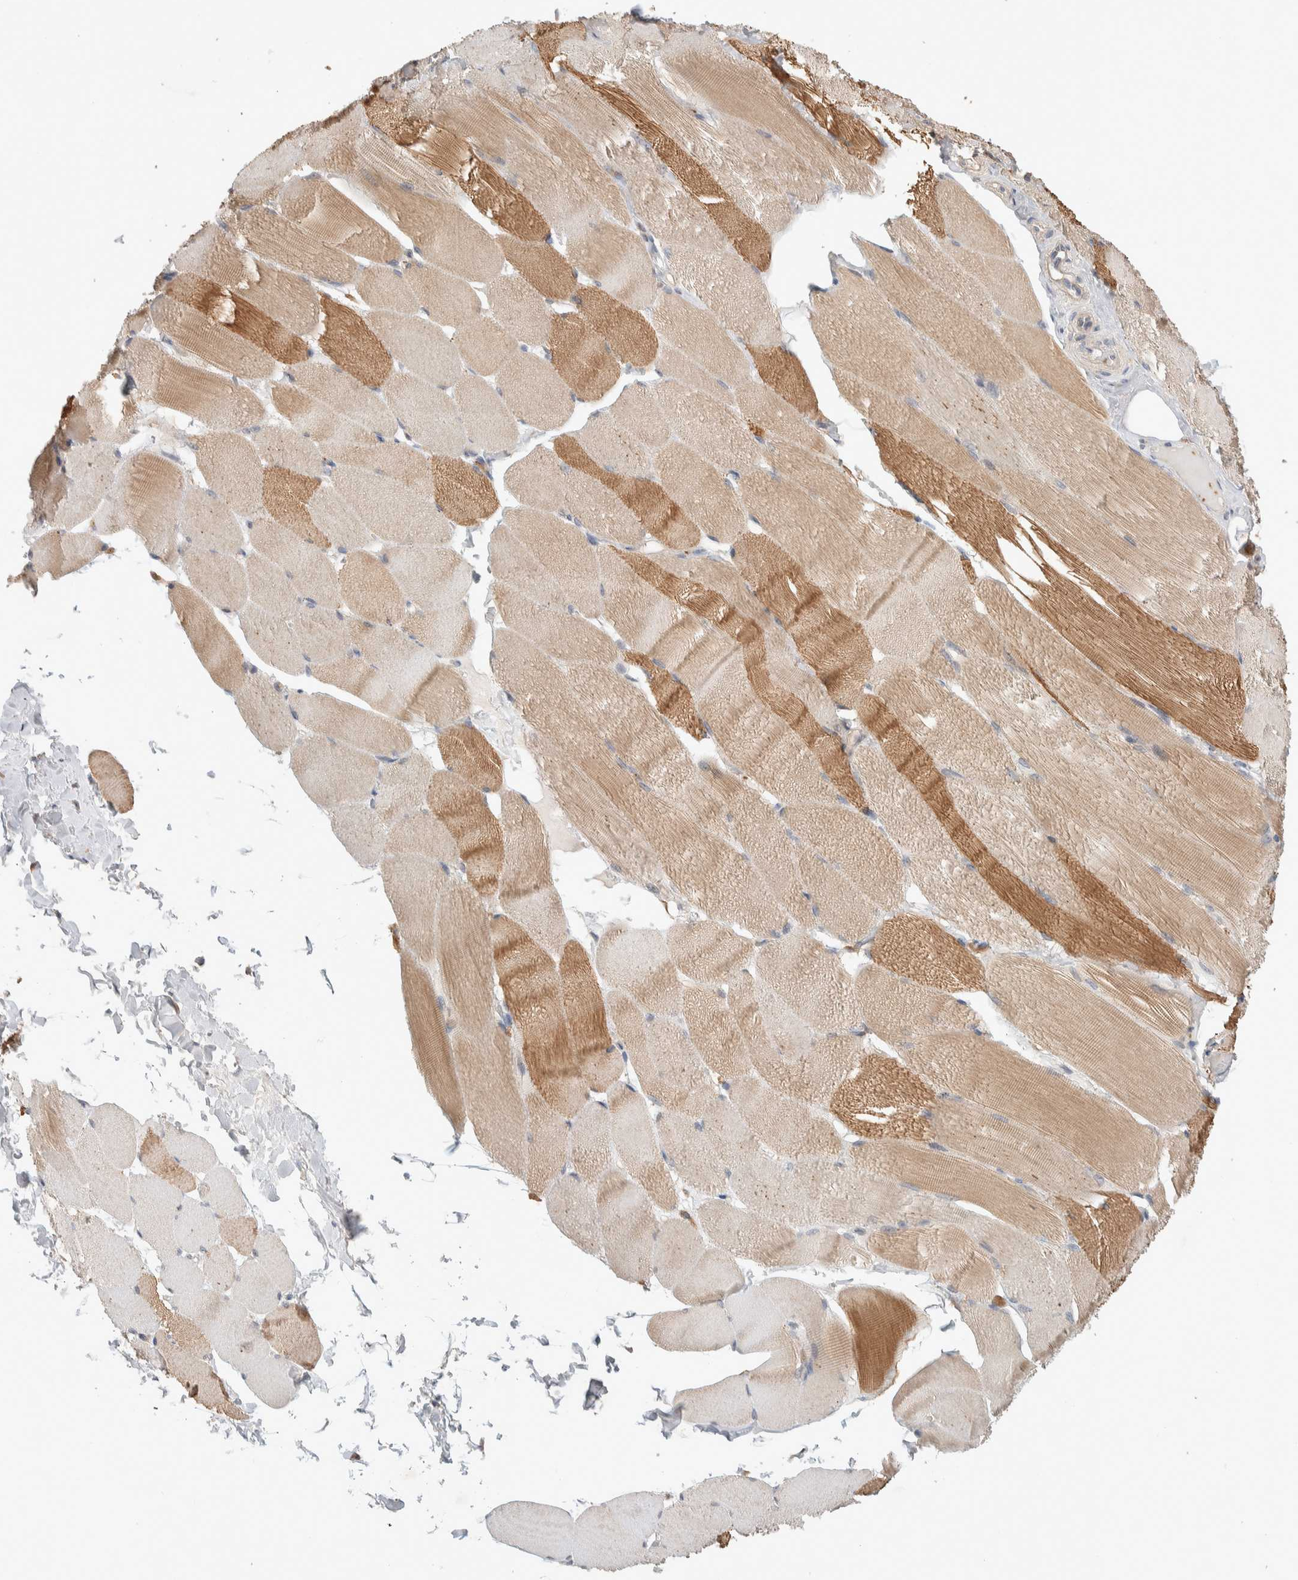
{"staining": {"intensity": "moderate", "quantity": ">75%", "location": "cytoplasmic/membranous"}, "tissue": "skeletal muscle", "cell_type": "Myocytes", "image_type": "normal", "snomed": [{"axis": "morphology", "description": "Normal tissue, NOS"}, {"axis": "topography", "description": "Skin"}, {"axis": "topography", "description": "Skeletal muscle"}], "caption": "Skeletal muscle was stained to show a protein in brown. There is medium levels of moderate cytoplasmic/membranous expression in approximately >75% of myocytes. (Brightfield microscopy of DAB IHC at high magnification).", "gene": "DEPTOR", "patient": {"sex": "male", "age": 83}}